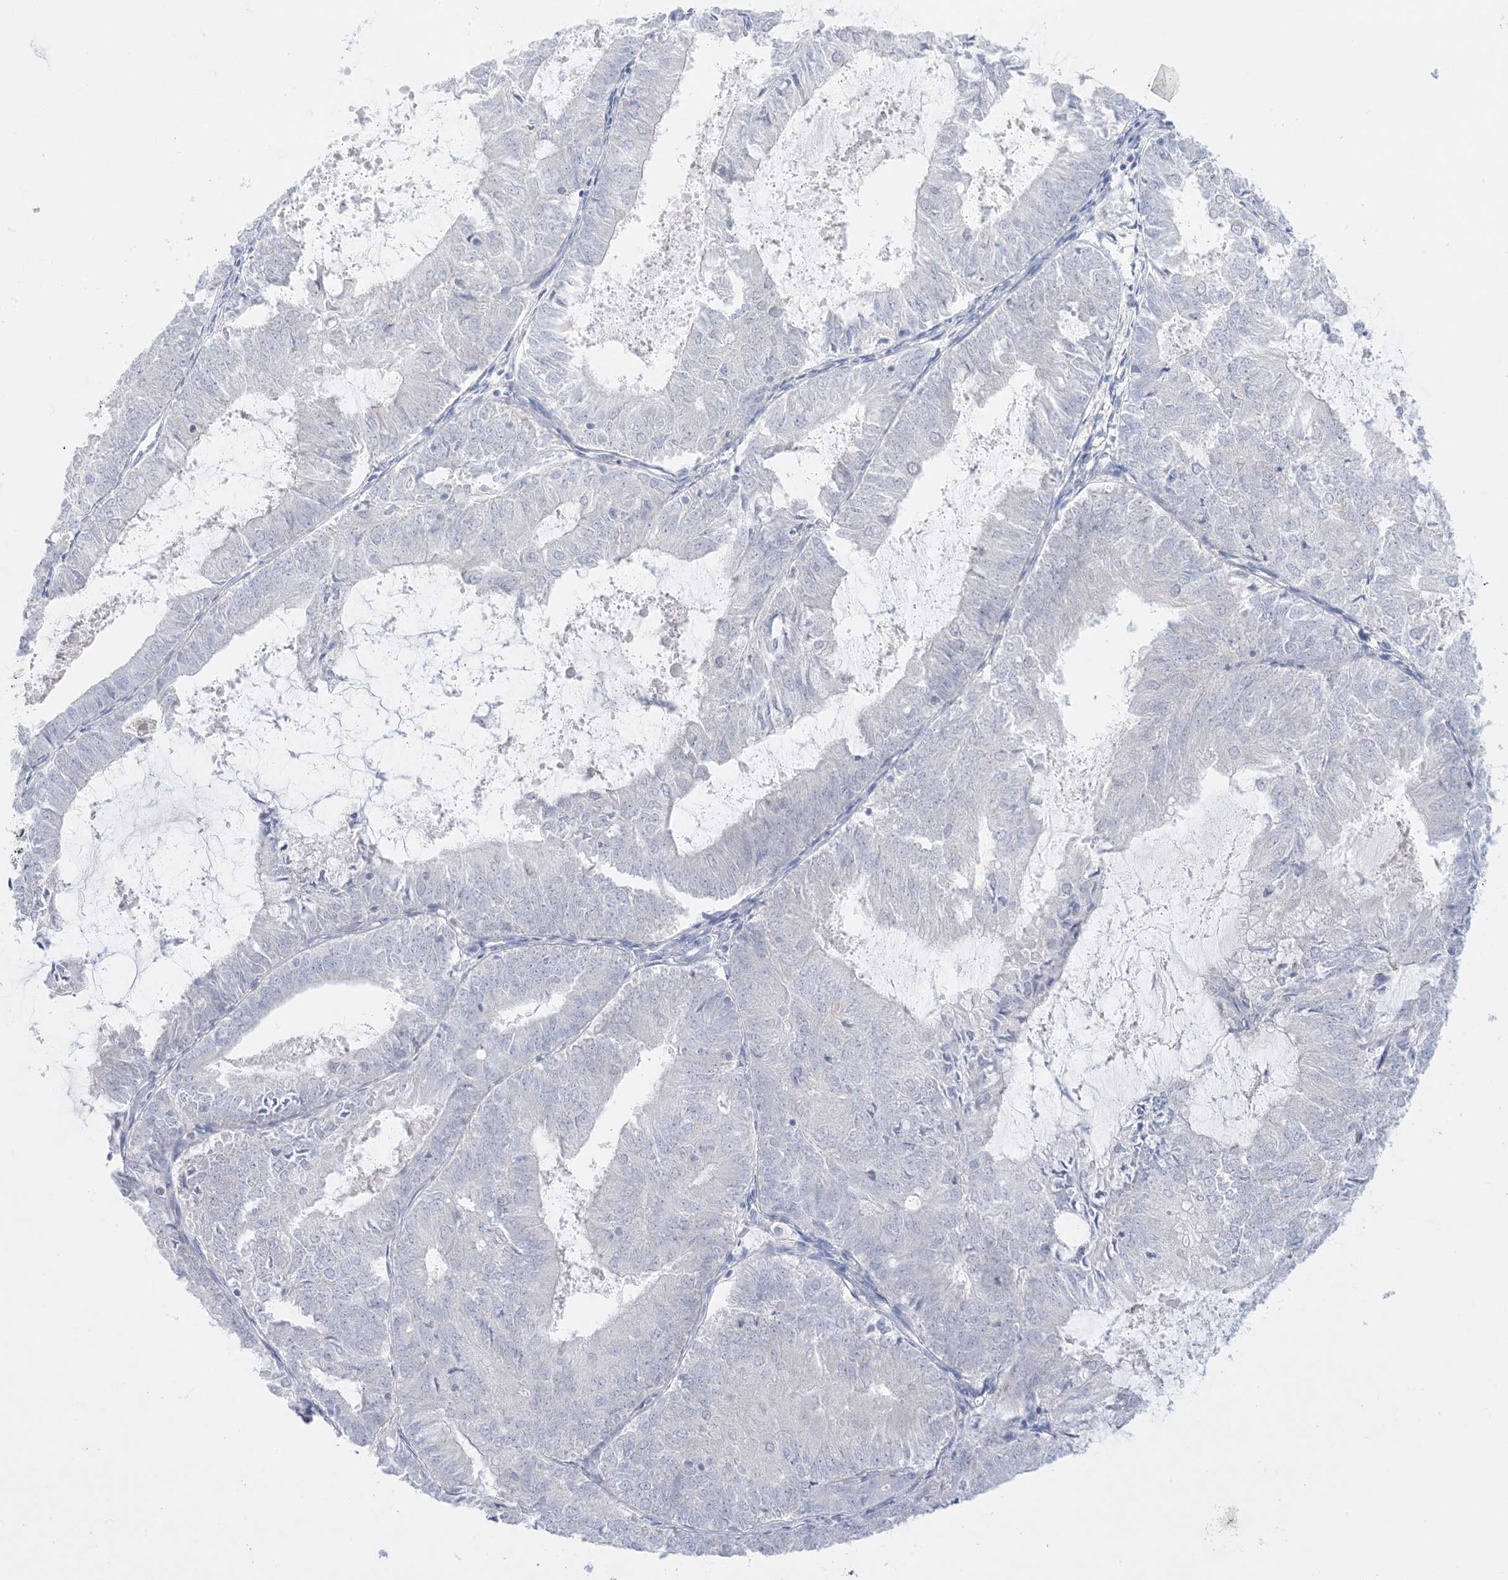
{"staining": {"intensity": "negative", "quantity": "none", "location": "none"}, "tissue": "endometrial cancer", "cell_type": "Tumor cells", "image_type": "cancer", "snomed": [{"axis": "morphology", "description": "Adenocarcinoma, NOS"}, {"axis": "topography", "description": "Endometrium"}], "caption": "Endometrial adenocarcinoma was stained to show a protein in brown. There is no significant positivity in tumor cells.", "gene": "KCTD6", "patient": {"sex": "female", "age": 57}}